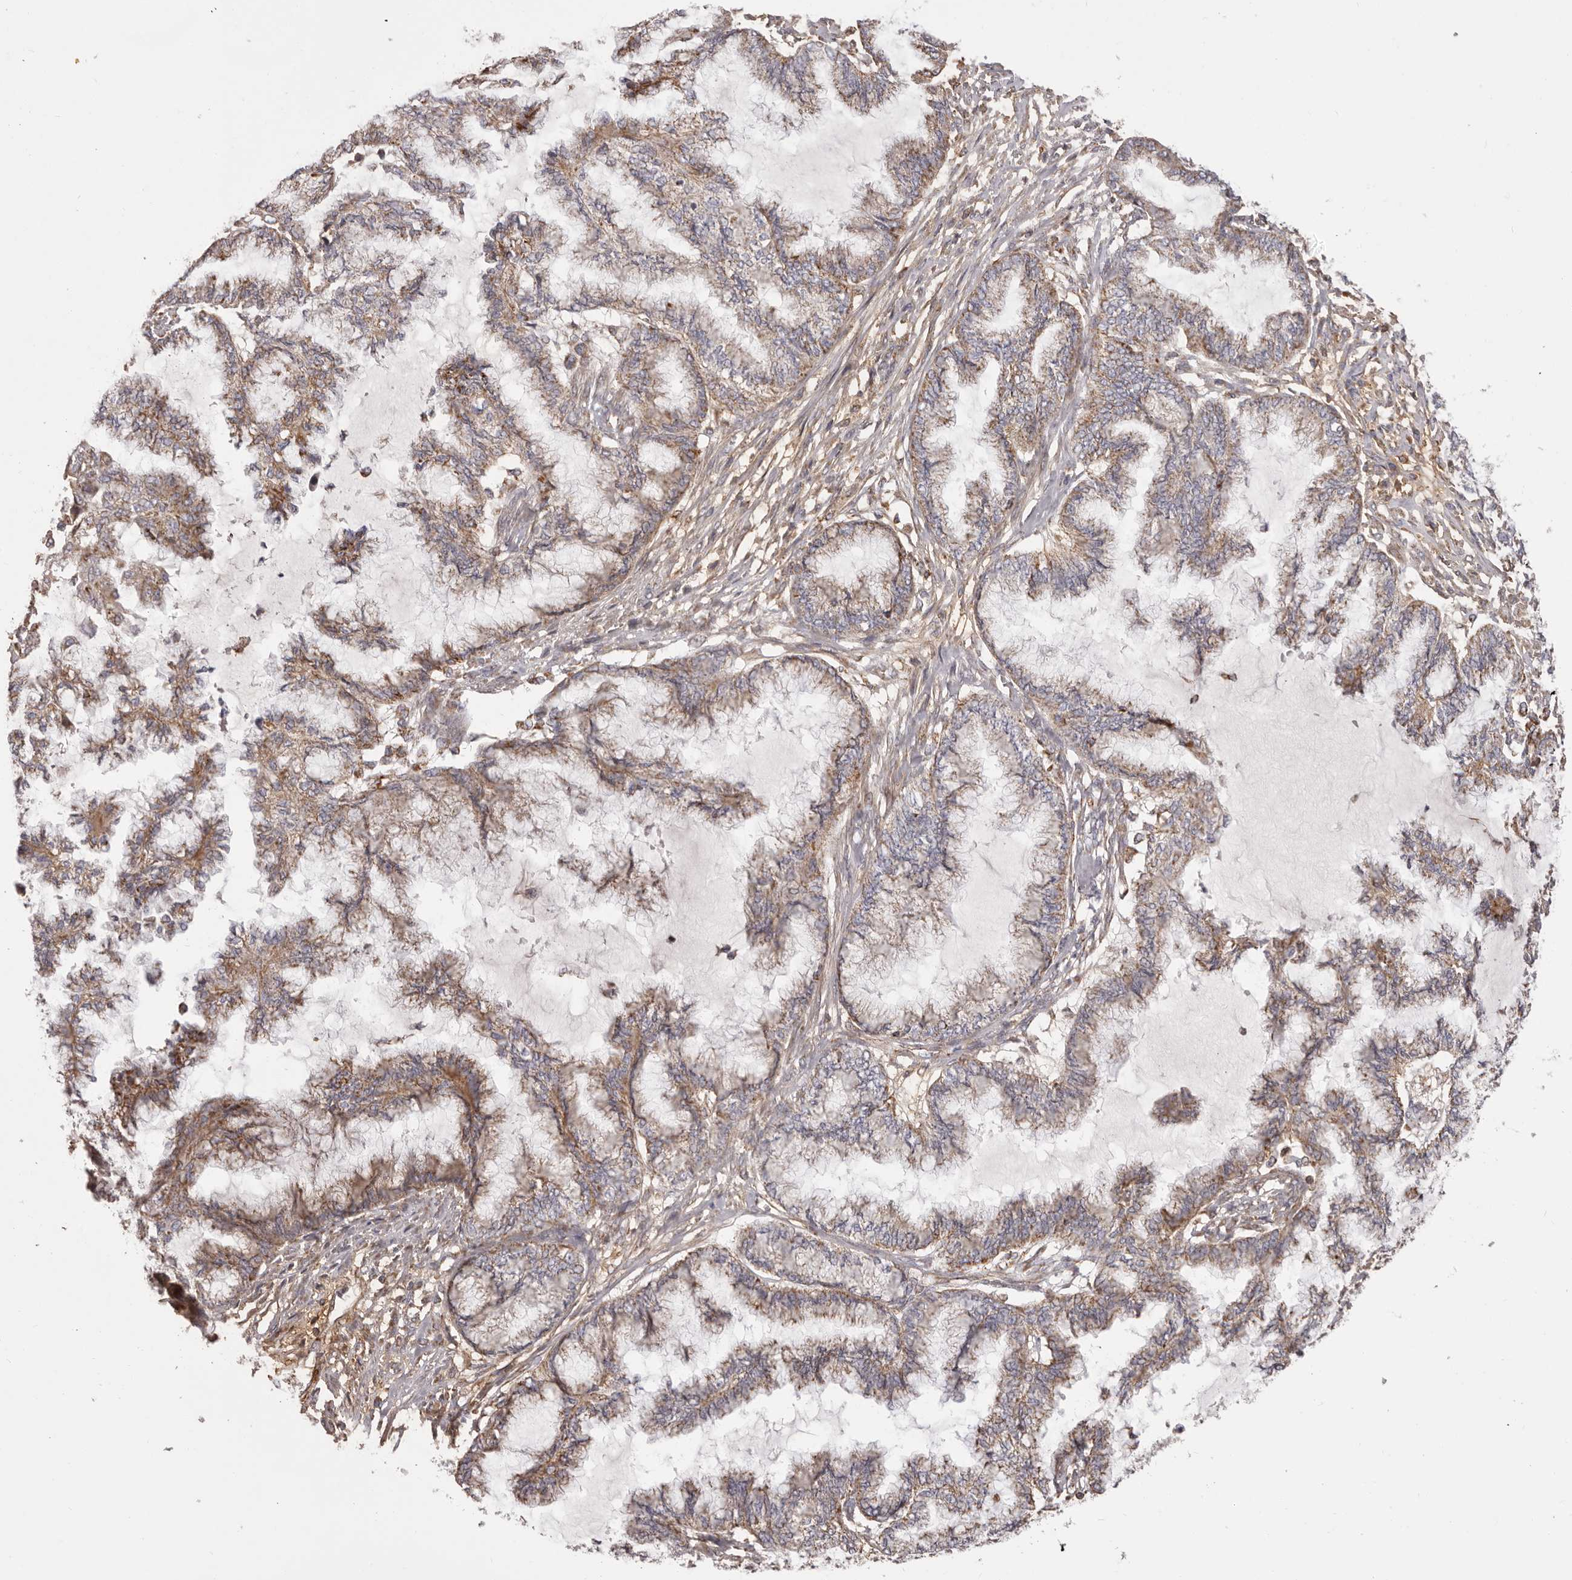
{"staining": {"intensity": "weak", "quantity": ">75%", "location": "cytoplasmic/membranous"}, "tissue": "endometrial cancer", "cell_type": "Tumor cells", "image_type": "cancer", "snomed": [{"axis": "morphology", "description": "Adenocarcinoma, NOS"}, {"axis": "topography", "description": "Endometrium"}], "caption": "Human endometrial cancer stained with a protein marker shows weak staining in tumor cells.", "gene": "CHRM2", "patient": {"sex": "female", "age": 86}}